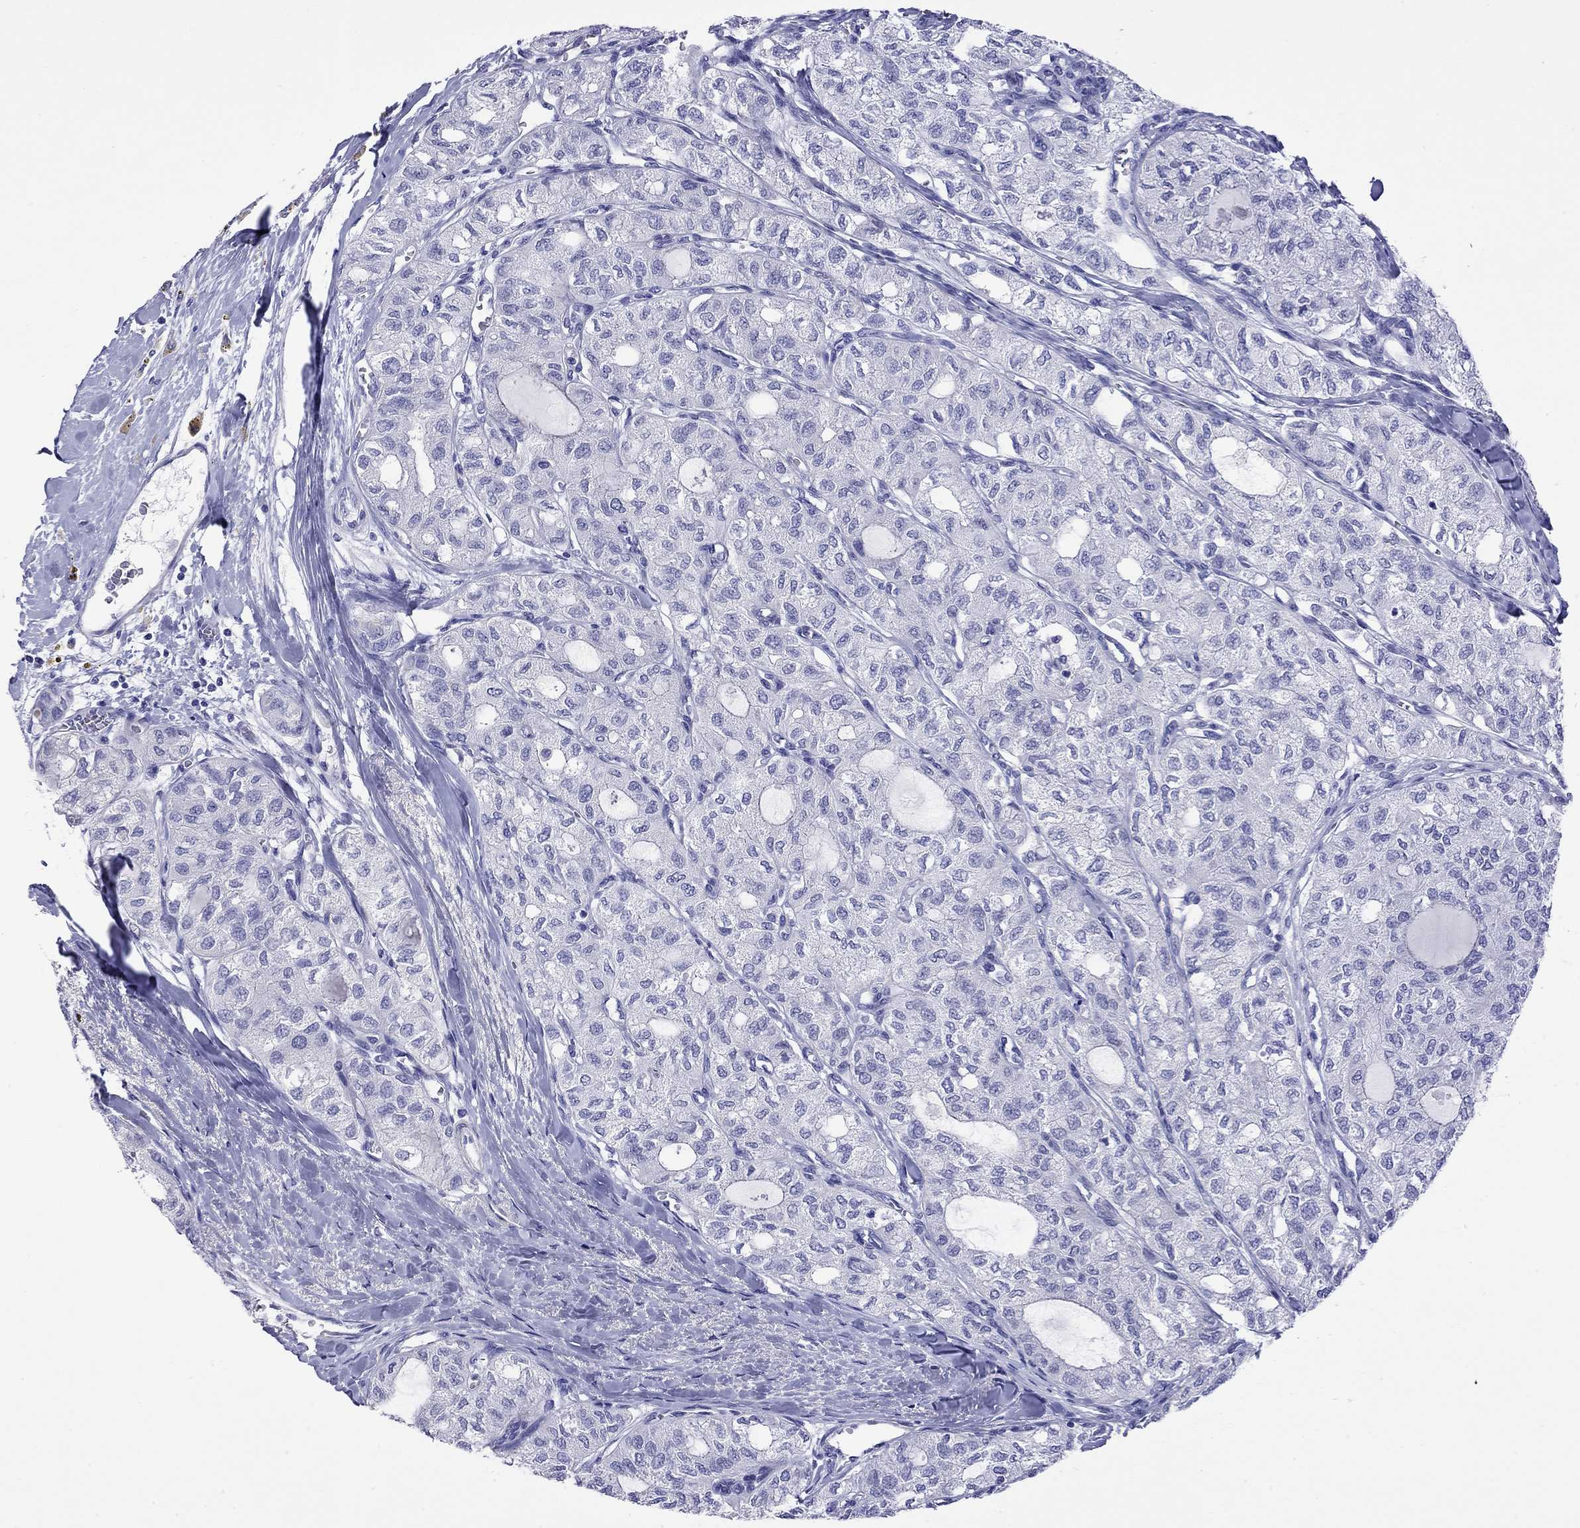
{"staining": {"intensity": "negative", "quantity": "none", "location": "none"}, "tissue": "thyroid cancer", "cell_type": "Tumor cells", "image_type": "cancer", "snomed": [{"axis": "morphology", "description": "Follicular adenoma carcinoma, NOS"}, {"axis": "topography", "description": "Thyroid gland"}], "caption": "High magnification brightfield microscopy of thyroid follicular adenoma carcinoma stained with DAB (brown) and counterstained with hematoxylin (blue): tumor cells show no significant positivity.", "gene": "KIAA2012", "patient": {"sex": "male", "age": 75}}